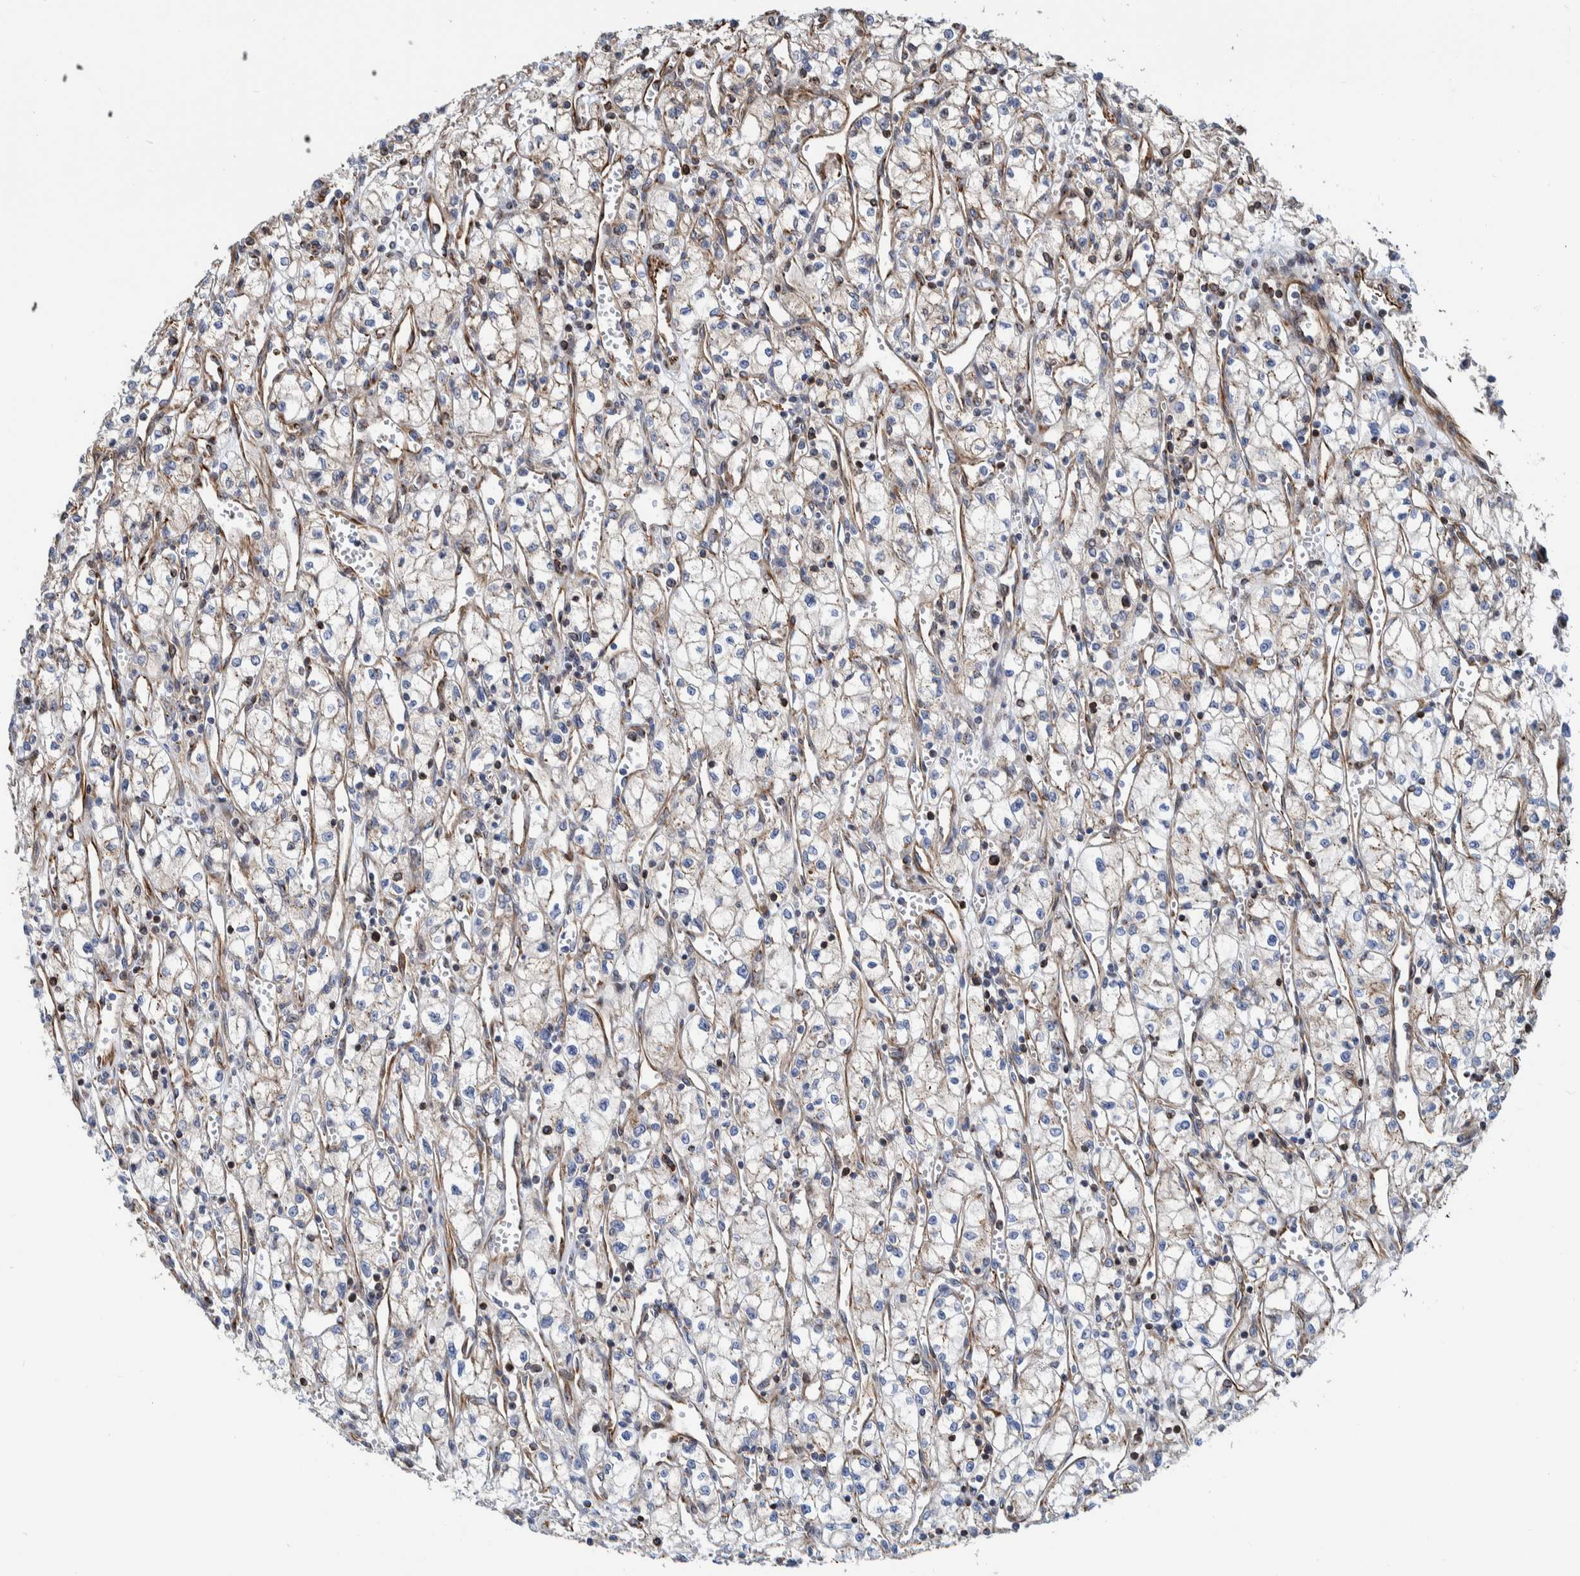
{"staining": {"intensity": "weak", "quantity": "<25%", "location": "cytoplasmic/membranous"}, "tissue": "renal cancer", "cell_type": "Tumor cells", "image_type": "cancer", "snomed": [{"axis": "morphology", "description": "Adenocarcinoma, NOS"}, {"axis": "topography", "description": "Kidney"}], "caption": "A histopathology image of adenocarcinoma (renal) stained for a protein shows no brown staining in tumor cells. (Brightfield microscopy of DAB (3,3'-diaminobenzidine) IHC at high magnification).", "gene": "CCDC57", "patient": {"sex": "male", "age": 59}}